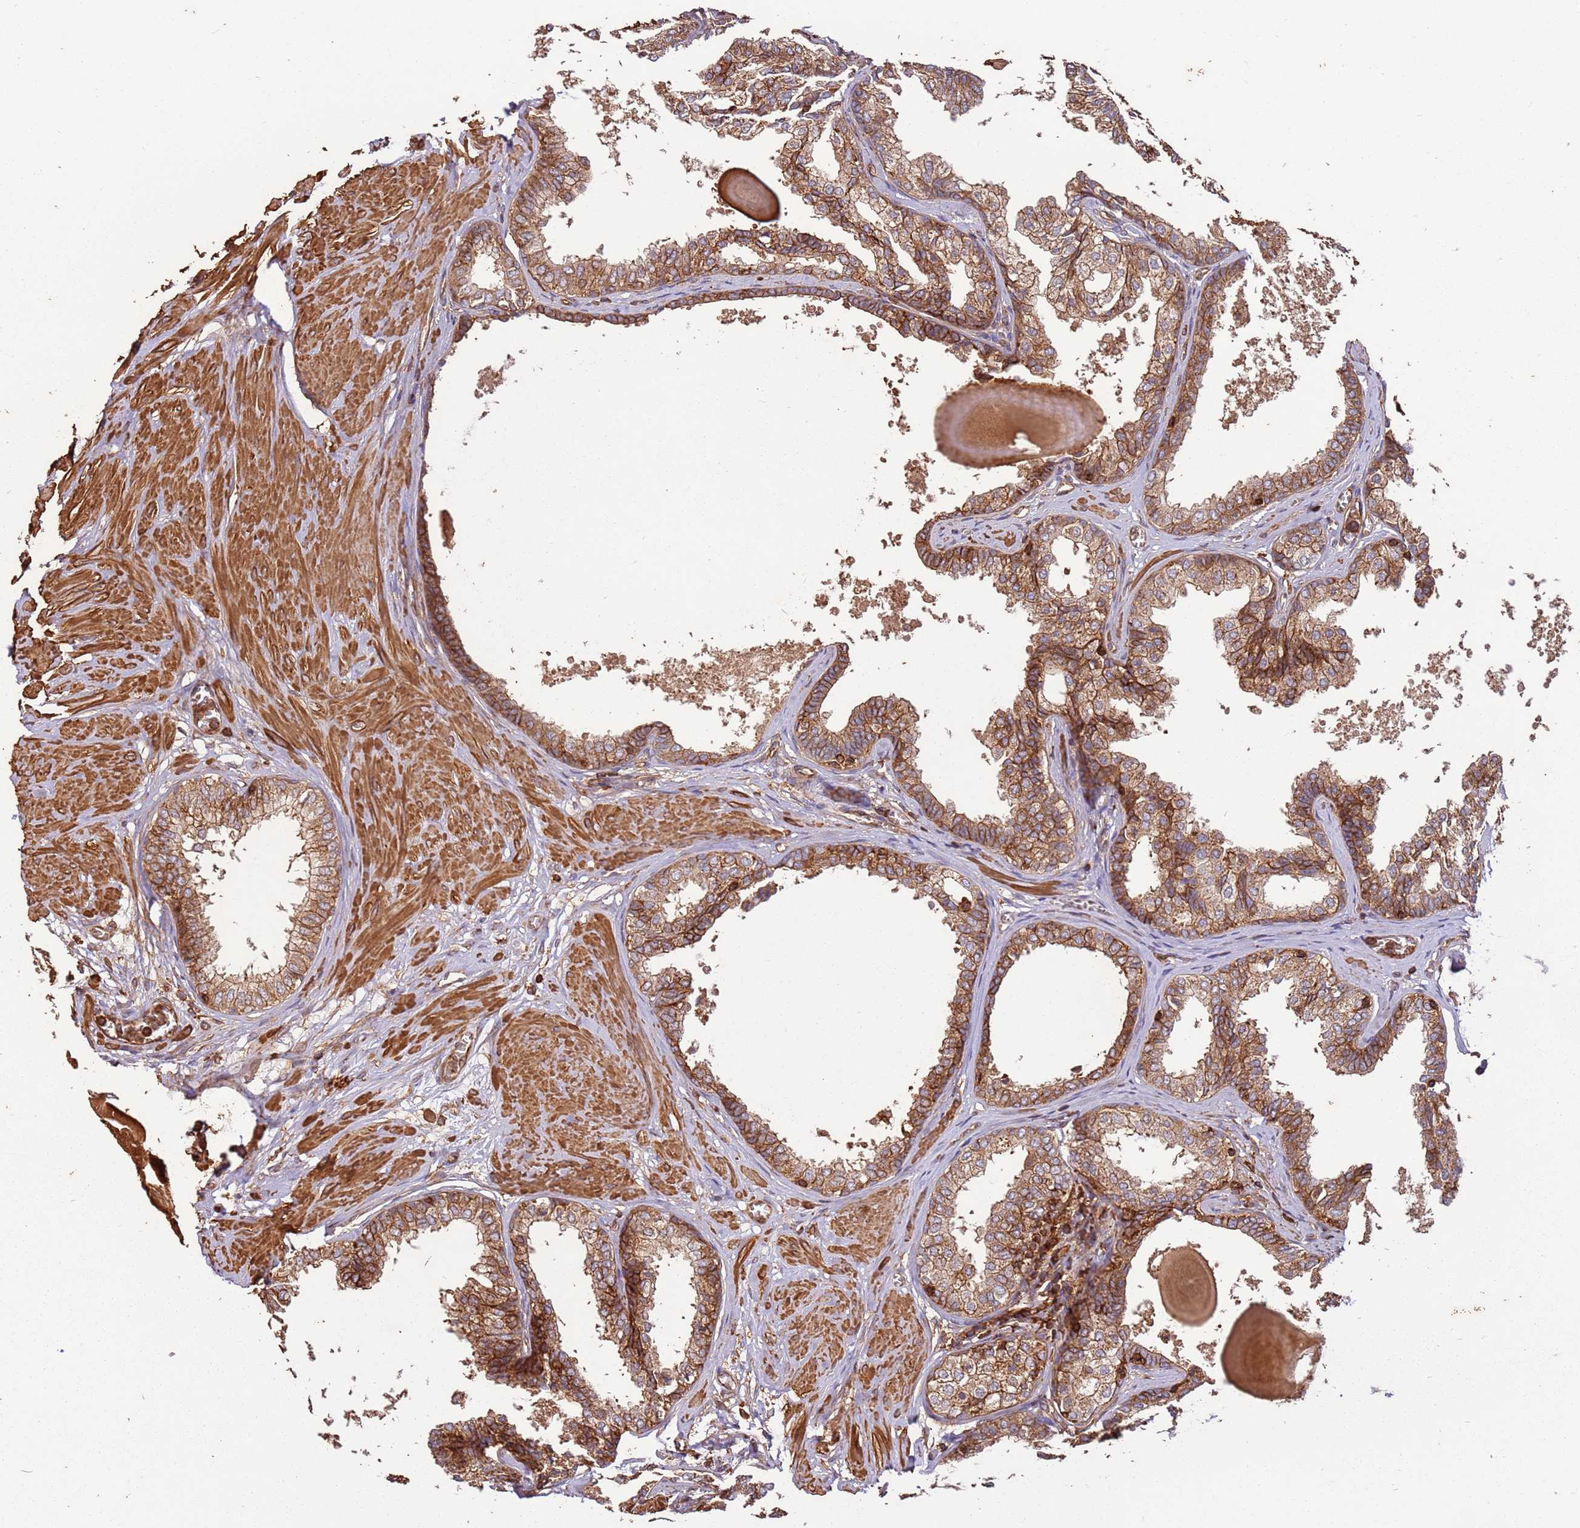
{"staining": {"intensity": "strong", "quantity": ">75%", "location": "cytoplasmic/membranous"}, "tissue": "prostate", "cell_type": "Glandular cells", "image_type": "normal", "snomed": [{"axis": "morphology", "description": "Normal tissue, NOS"}, {"axis": "topography", "description": "Prostate"}], "caption": "Immunohistochemistry of unremarkable prostate displays high levels of strong cytoplasmic/membranous expression in approximately >75% of glandular cells.", "gene": "ACVR2A", "patient": {"sex": "male", "age": 48}}